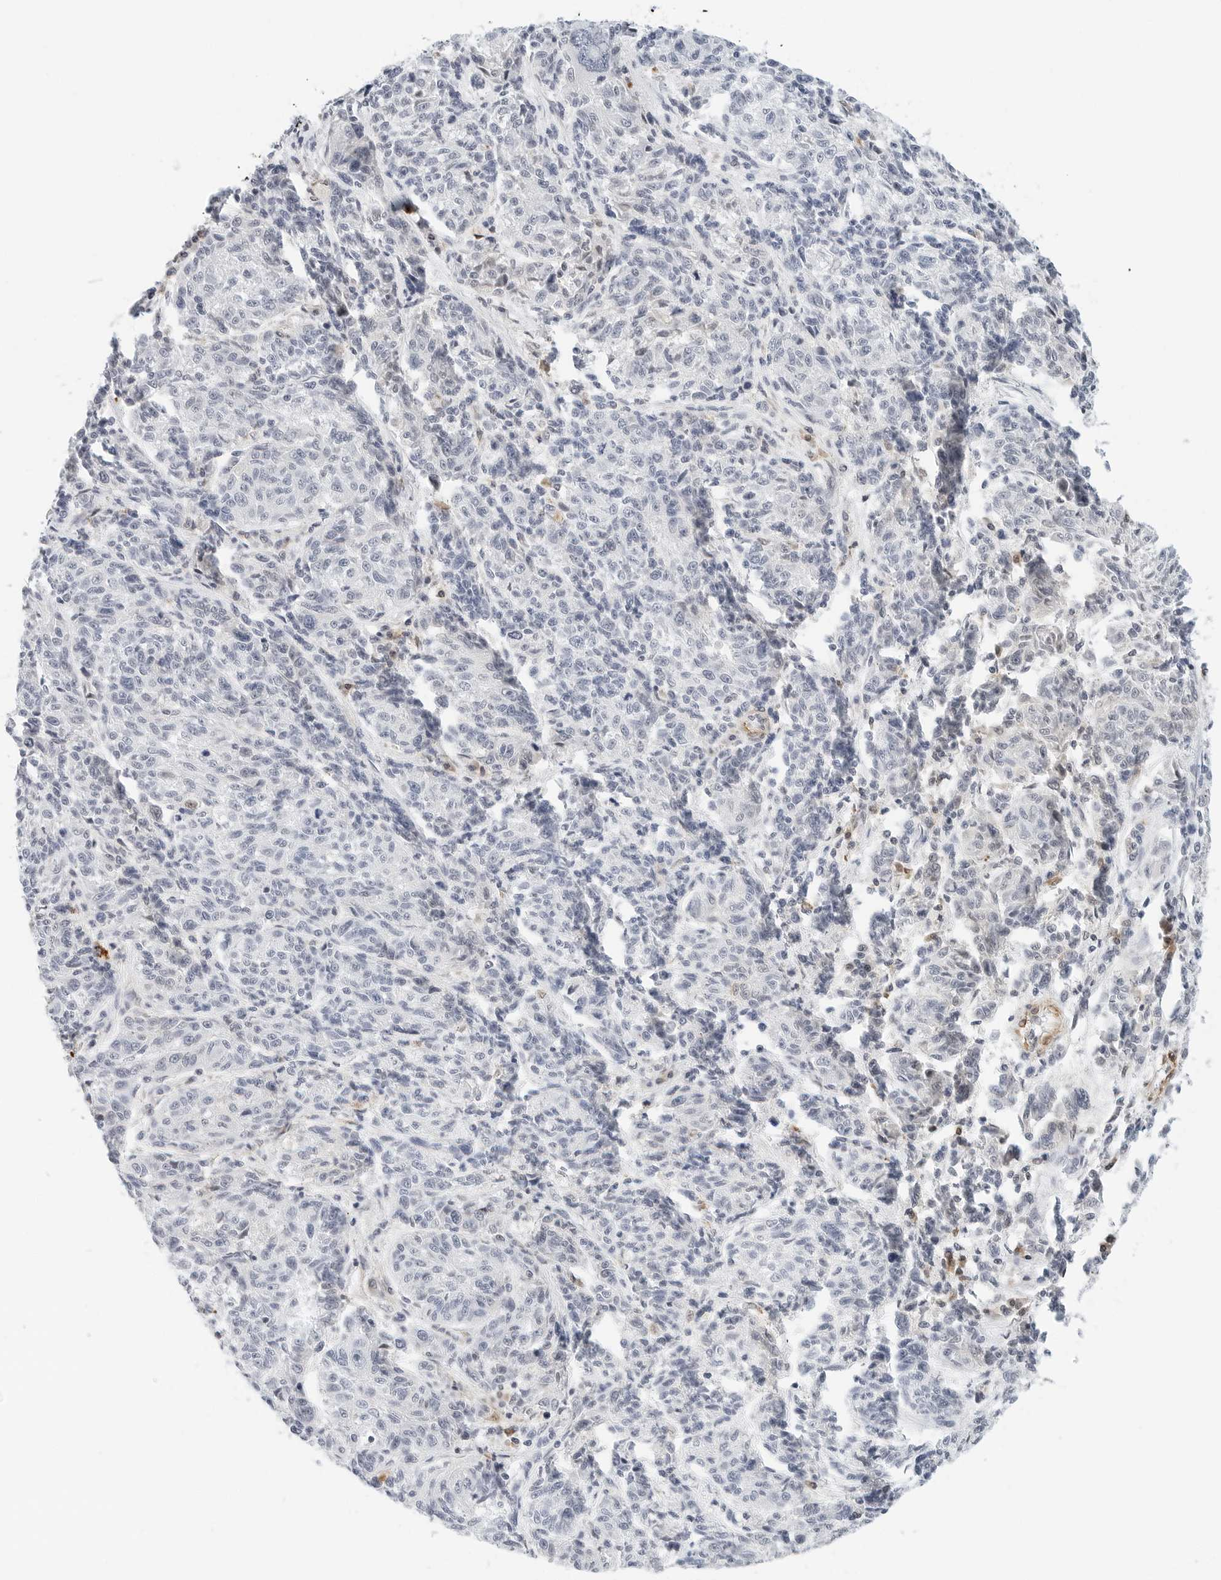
{"staining": {"intensity": "negative", "quantity": "none", "location": "none"}, "tissue": "melanoma", "cell_type": "Tumor cells", "image_type": "cancer", "snomed": [{"axis": "morphology", "description": "Malignant melanoma, NOS"}, {"axis": "topography", "description": "Skin"}], "caption": "This is a photomicrograph of immunohistochemistry staining of malignant melanoma, which shows no expression in tumor cells.", "gene": "PKDCC", "patient": {"sex": "male", "age": 53}}